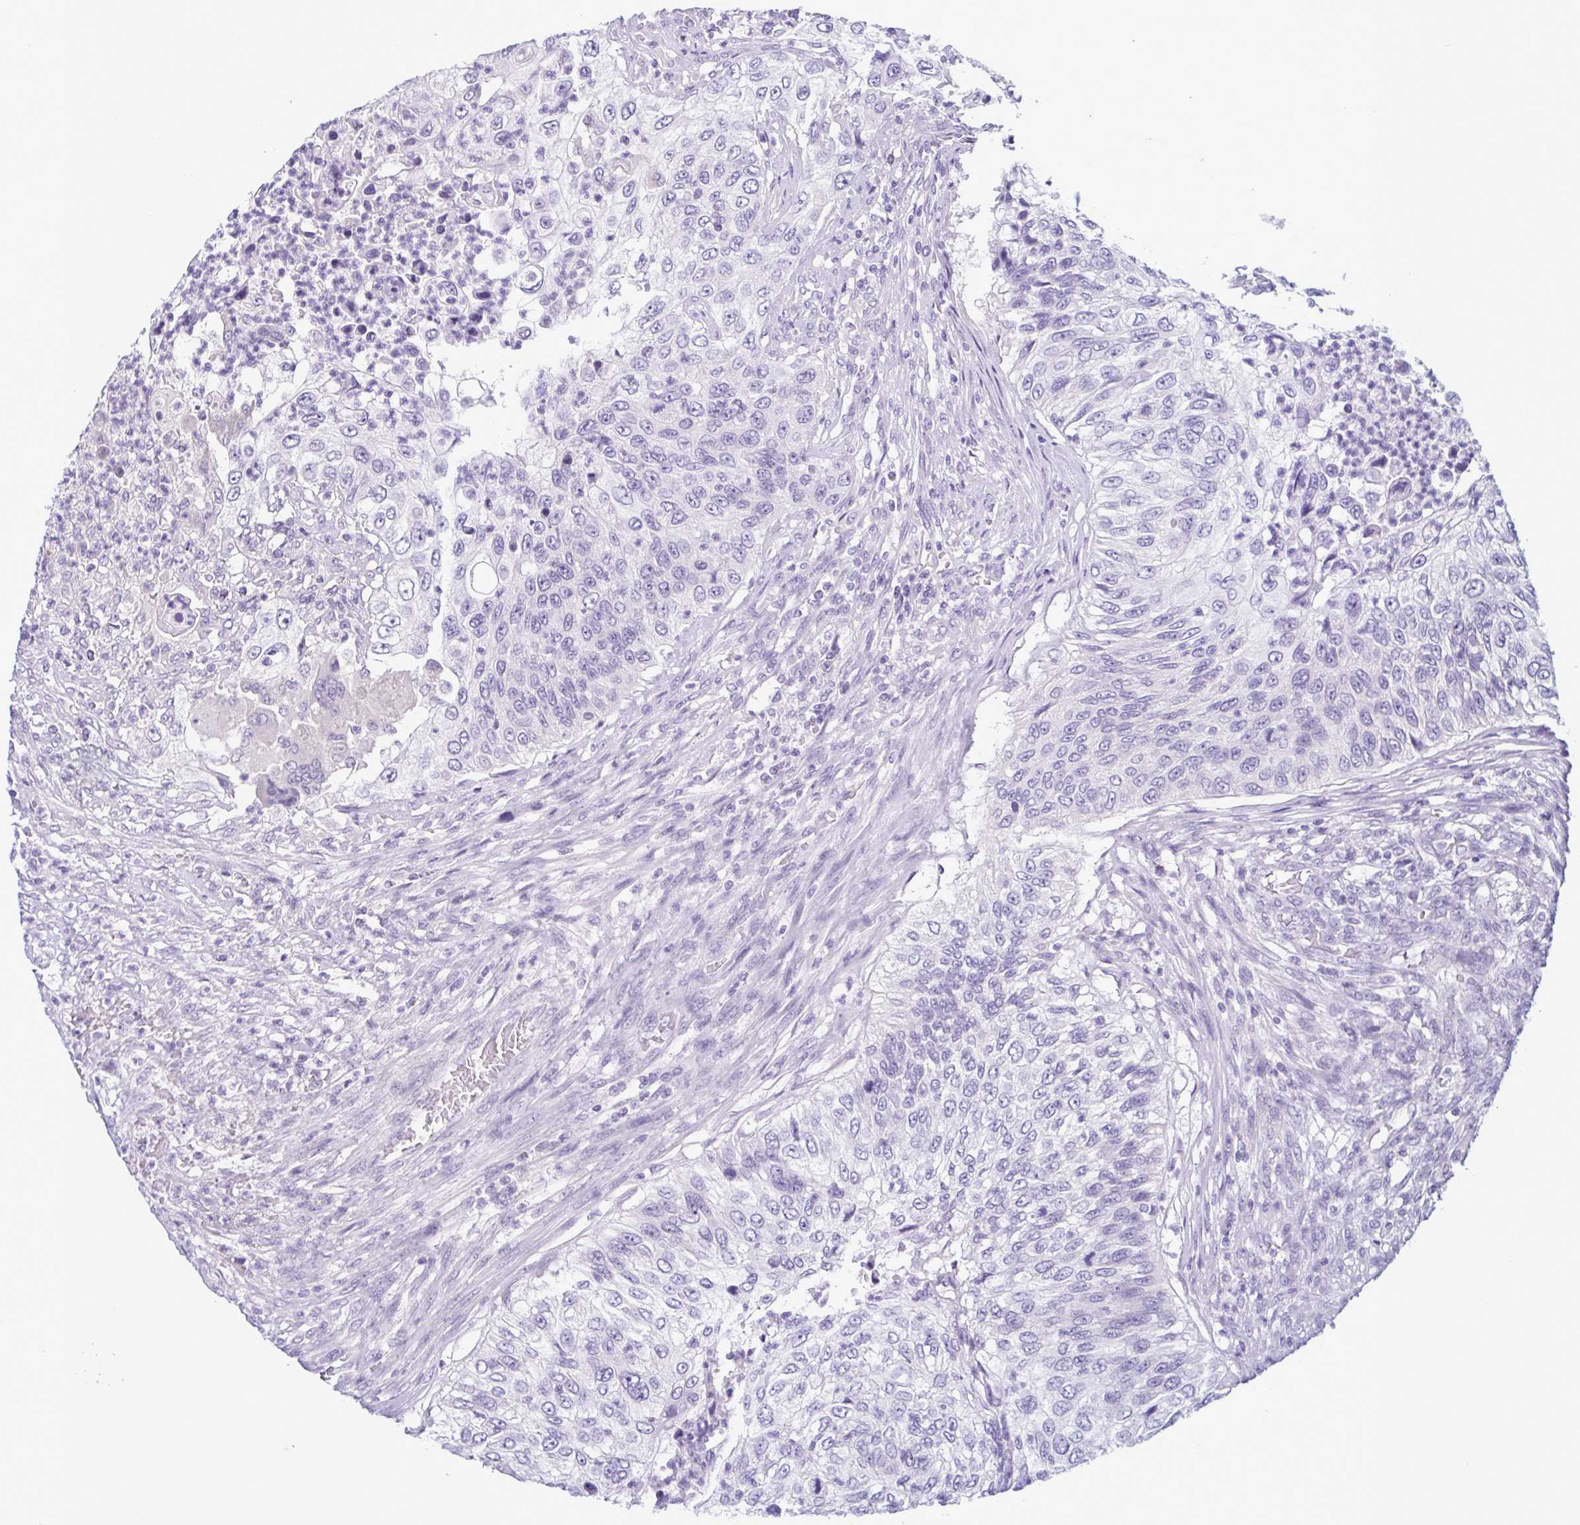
{"staining": {"intensity": "negative", "quantity": "none", "location": "none"}, "tissue": "urothelial cancer", "cell_type": "Tumor cells", "image_type": "cancer", "snomed": [{"axis": "morphology", "description": "Urothelial carcinoma, High grade"}, {"axis": "topography", "description": "Urinary bladder"}], "caption": "IHC image of neoplastic tissue: urothelial cancer stained with DAB (3,3'-diaminobenzidine) reveals no significant protein positivity in tumor cells.", "gene": "INAFM1", "patient": {"sex": "female", "age": 60}}